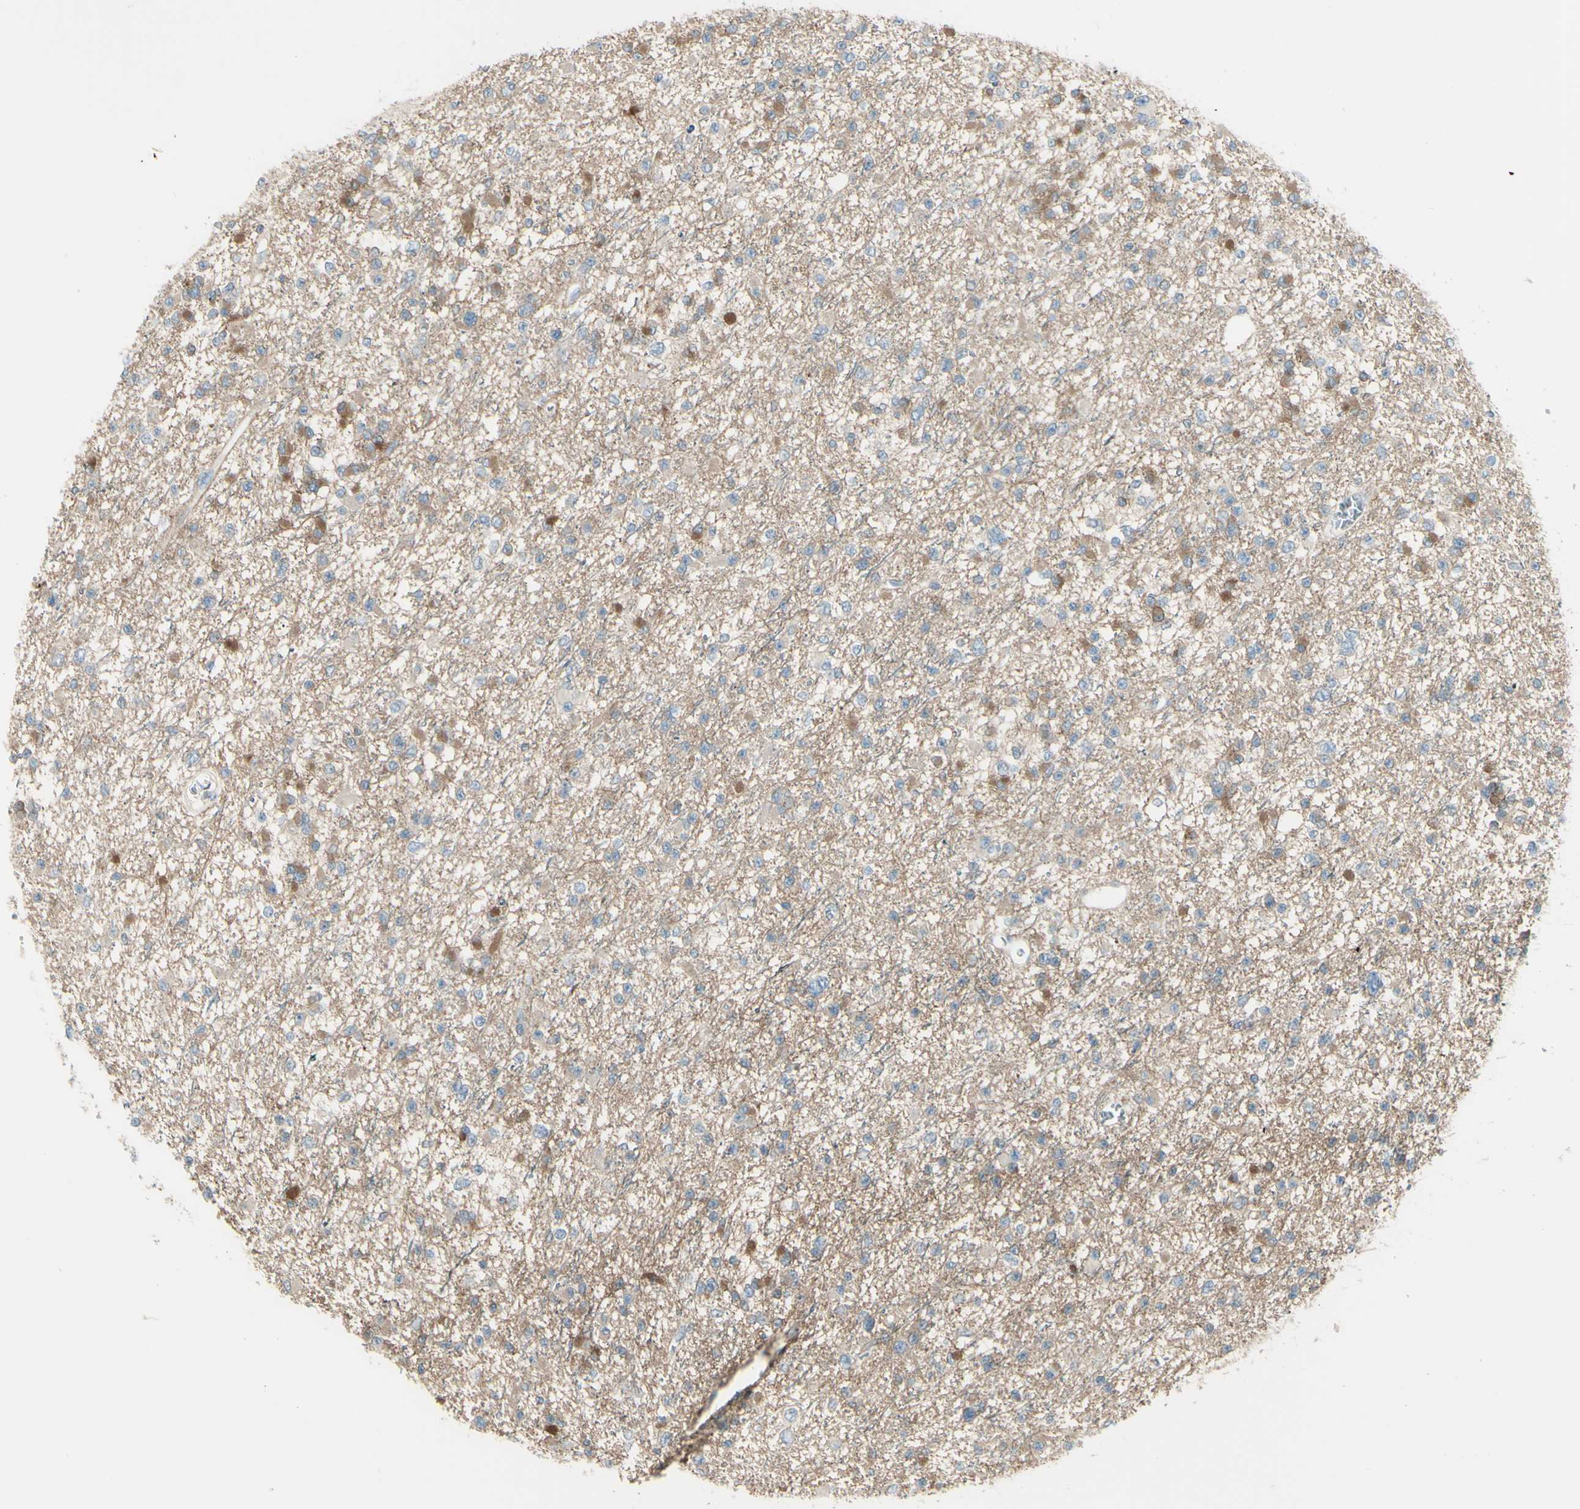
{"staining": {"intensity": "weak", "quantity": "25%-75%", "location": "cytoplasmic/membranous"}, "tissue": "glioma", "cell_type": "Tumor cells", "image_type": "cancer", "snomed": [{"axis": "morphology", "description": "Glioma, malignant, Low grade"}, {"axis": "topography", "description": "Brain"}], "caption": "The photomicrograph shows immunohistochemical staining of glioma. There is weak cytoplasmic/membranous staining is identified in about 25%-75% of tumor cells.", "gene": "GPR34", "patient": {"sex": "female", "age": 22}}